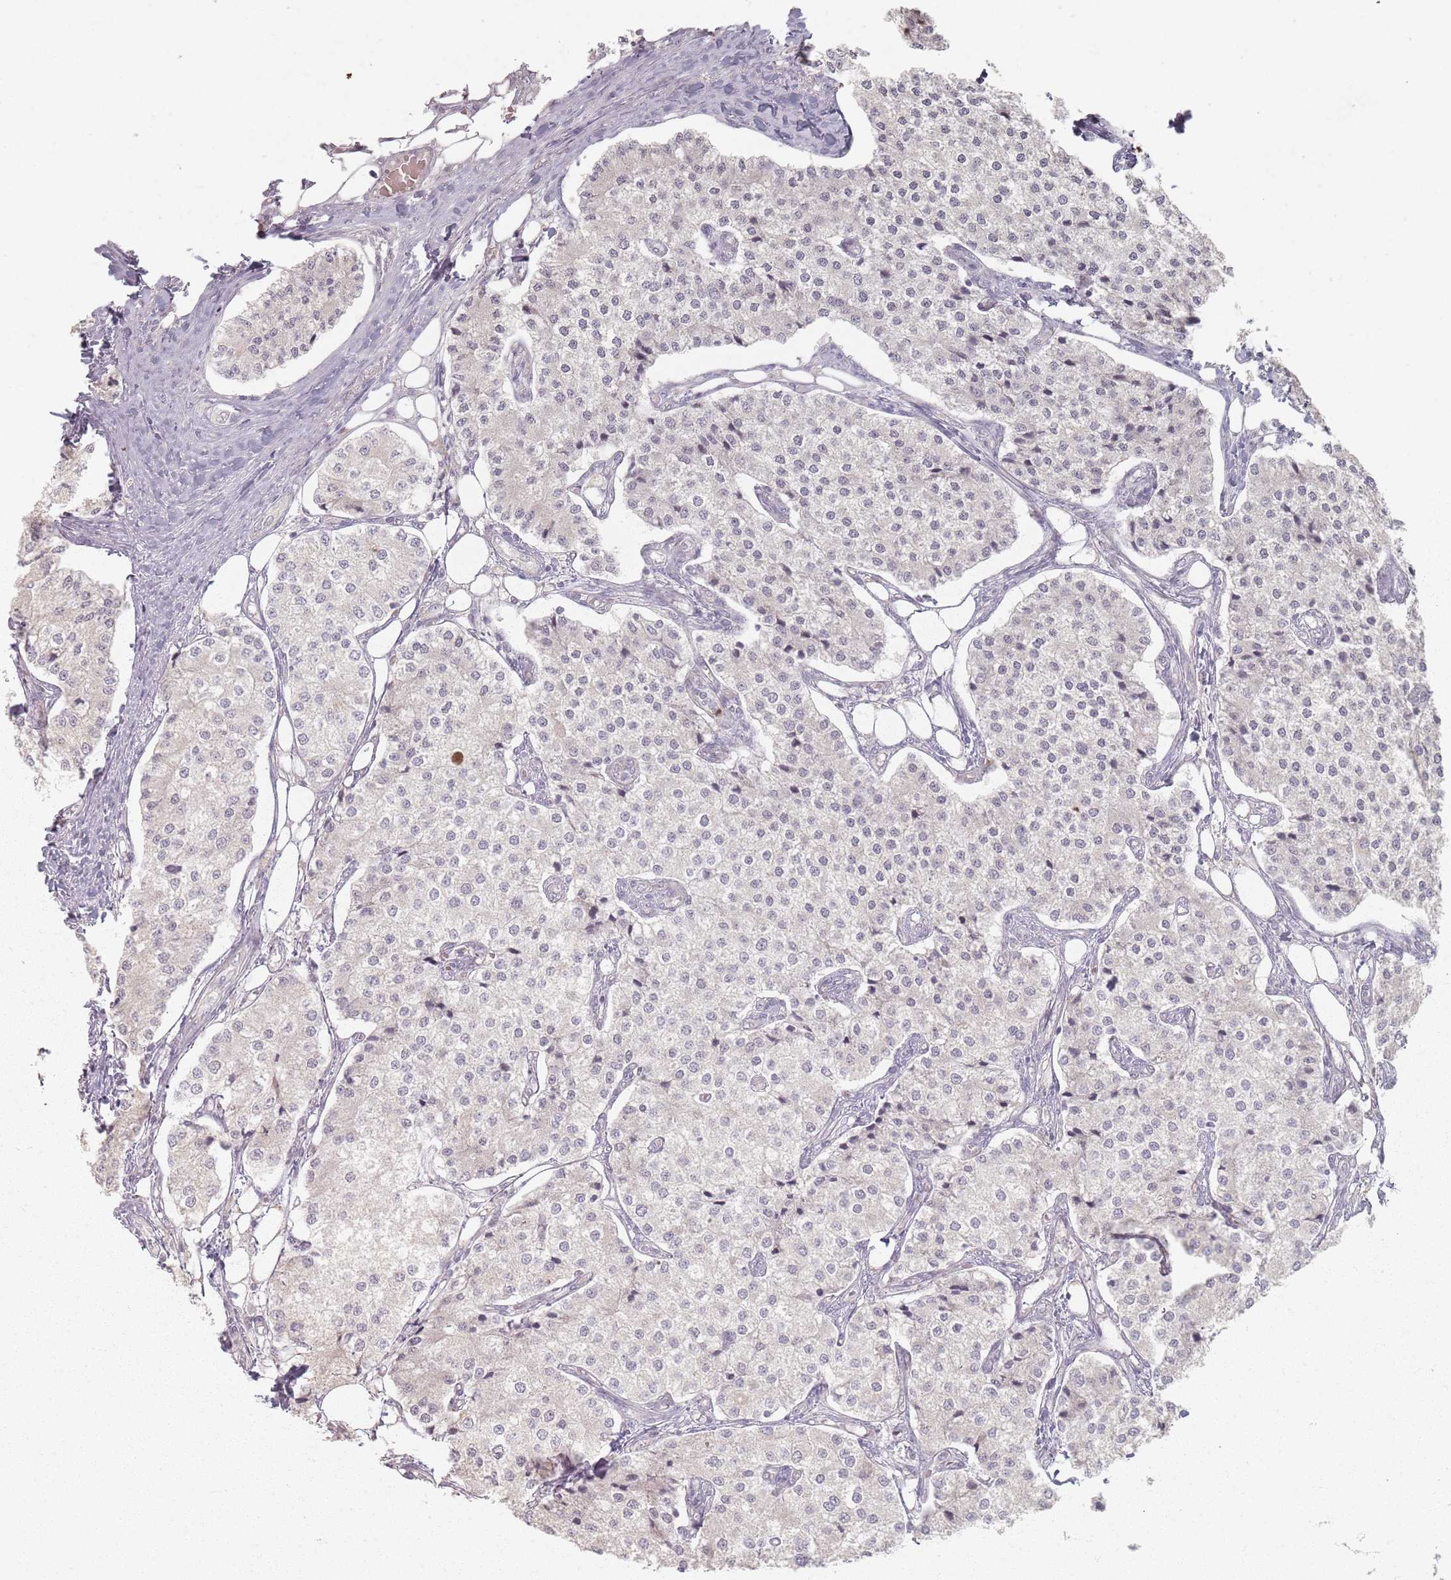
{"staining": {"intensity": "negative", "quantity": "none", "location": "none"}, "tissue": "carcinoid", "cell_type": "Tumor cells", "image_type": "cancer", "snomed": [{"axis": "morphology", "description": "Carcinoid, malignant, NOS"}, {"axis": "topography", "description": "Colon"}], "caption": "An IHC photomicrograph of carcinoid is shown. There is no staining in tumor cells of carcinoid.", "gene": "PKD2L2", "patient": {"sex": "female", "age": 52}}